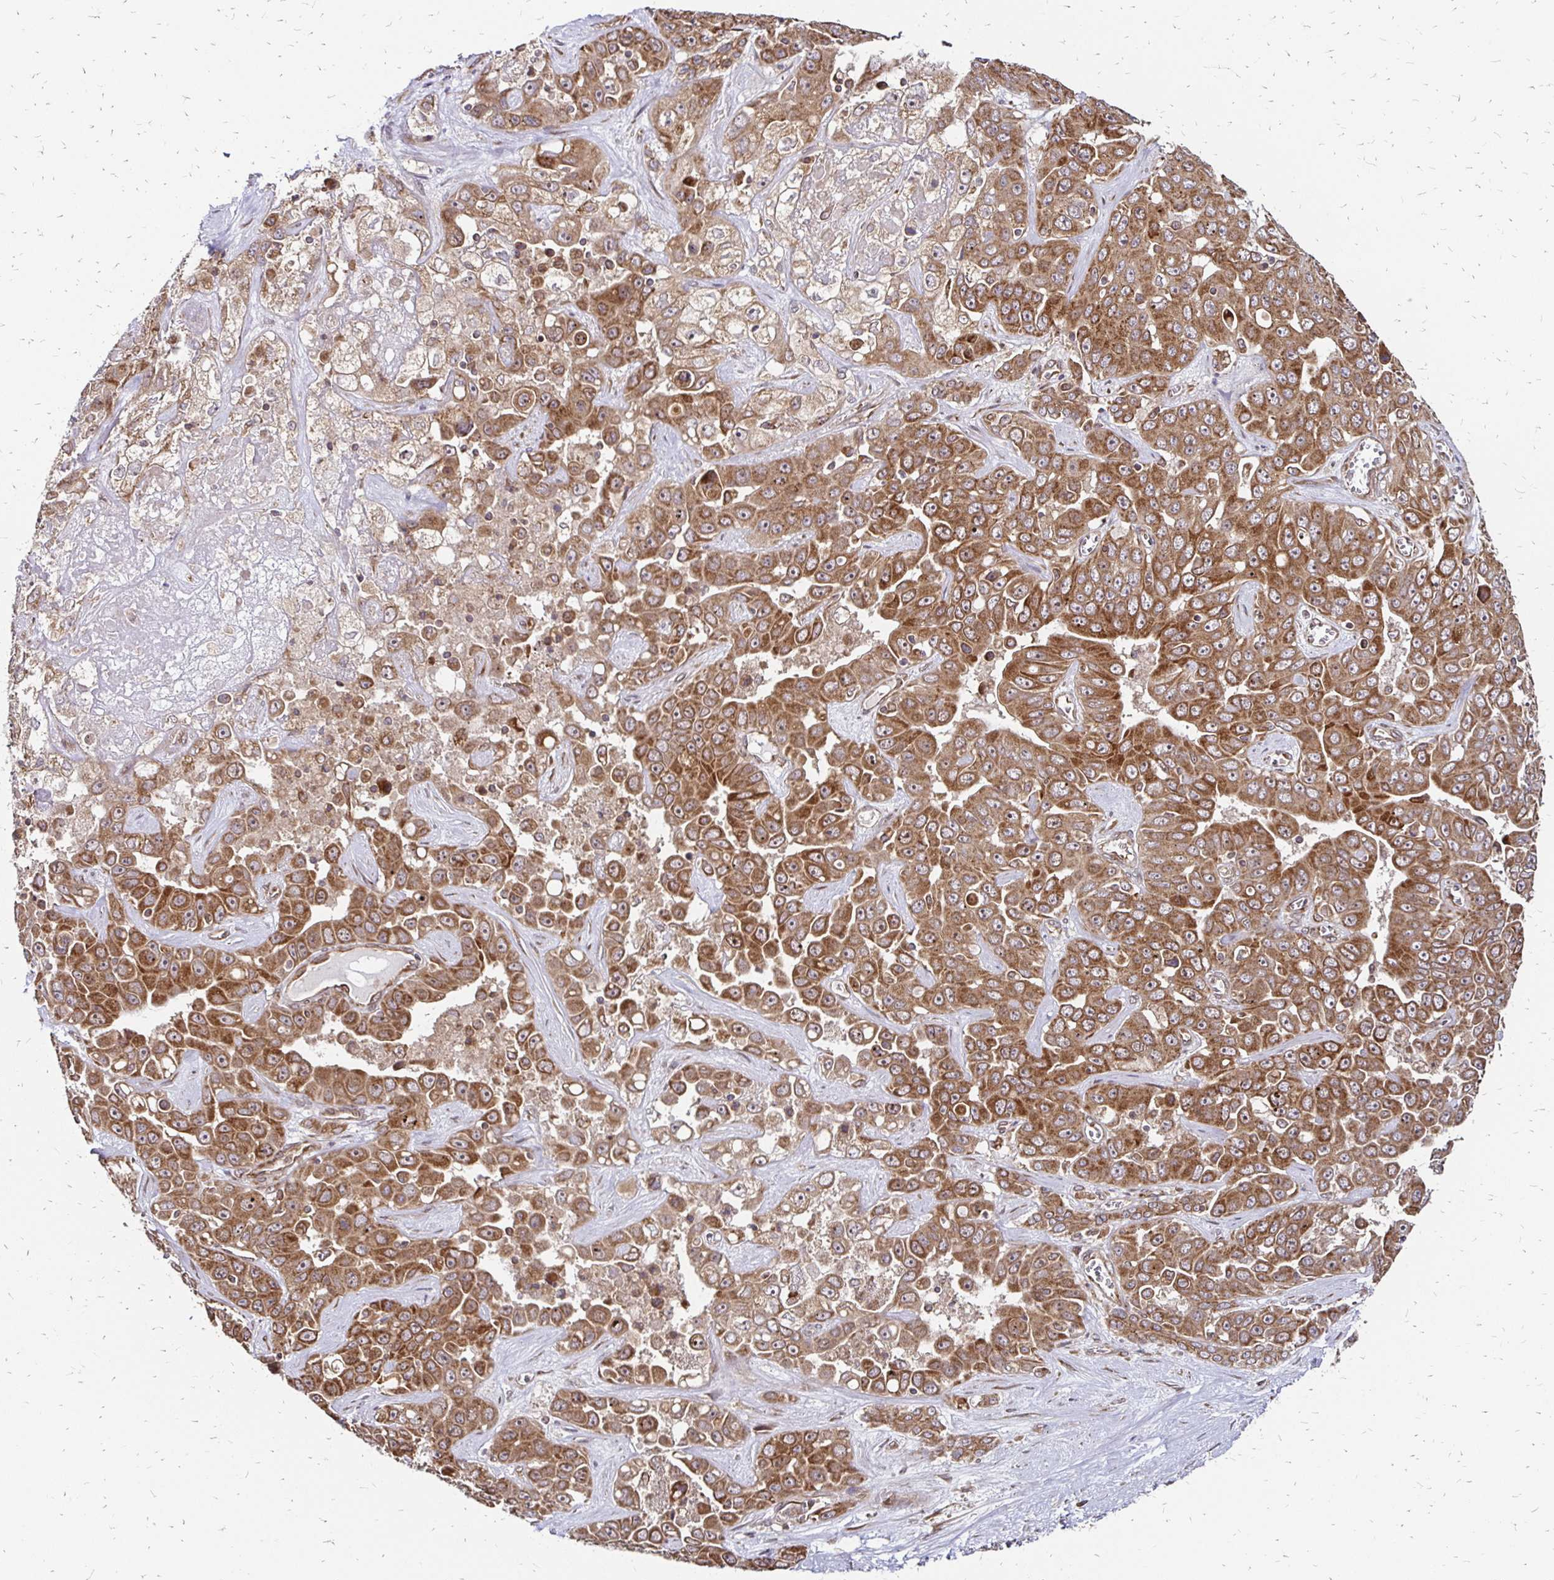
{"staining": {"intensity": "moderate", "quantity": ">75%", "location": "cytoplasmic/membranous"}, "tissue": "liver cancer", "cell_type": "Tumor cells", "image_type": "cancer", "snomed": [{"axis": "morphology", "description": "Cholangiocarcinoma"}, {"axis": "topography", "description": "Liver"}], "caption": "Liver cancer (cholangiocarcinoma) tissue demonstrates moderate cytoplasmic/membranous positivity in approximately >75% of tumor cells, visualized by immunohistochemistry.", "gene": "ZW10", "patient": {"sex": "female", "age": 52}}